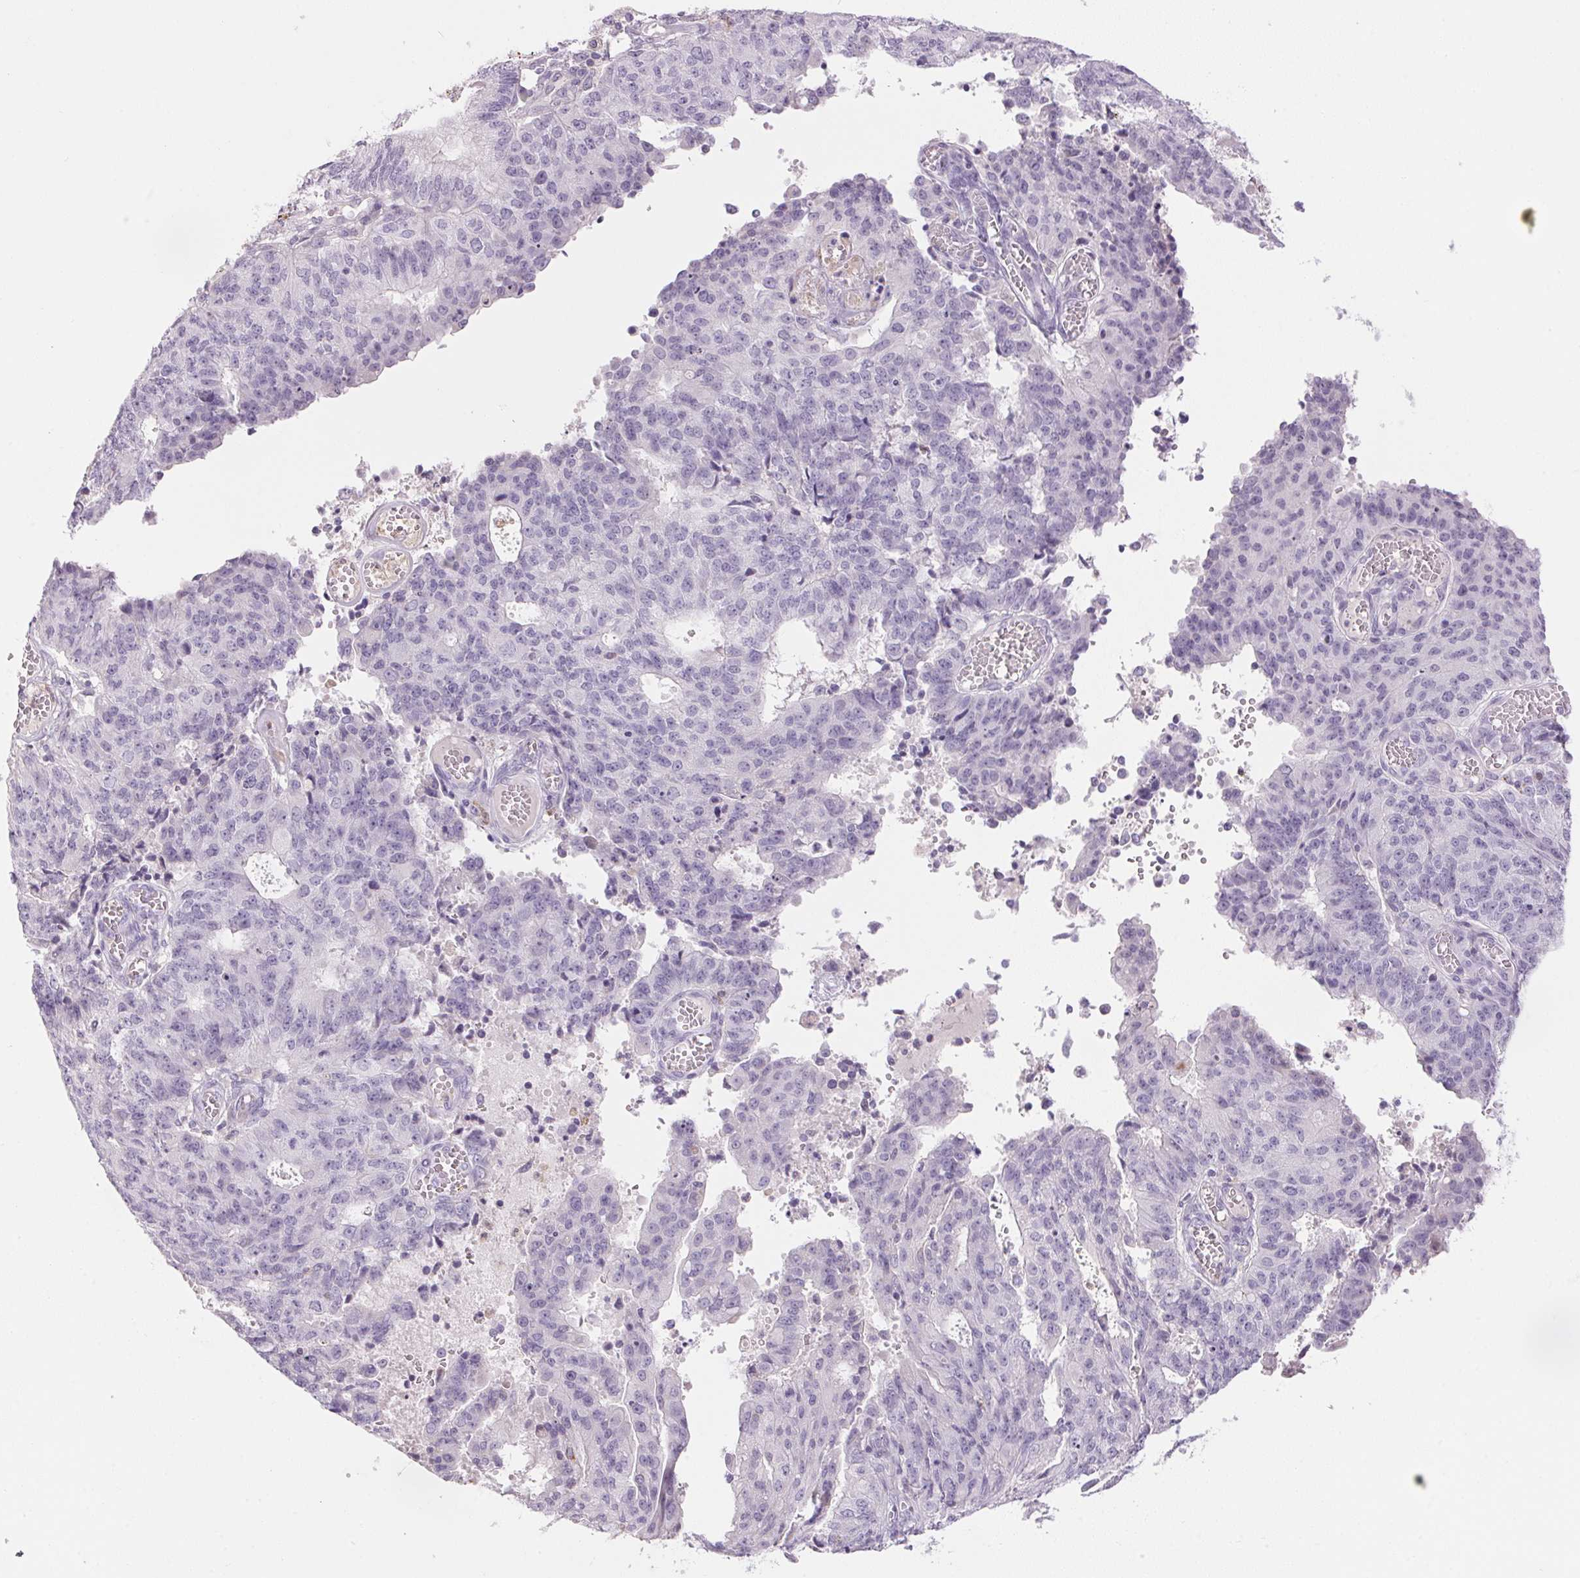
{"staining": {"intensity": "negative", "quantity": "none", "location": "none"}, "tissue": "endometrial cancer", "cell_type": "Tumor cells", "image_type": "cancer", "snomed": [{"axis": "morphology", "description": "Adenocarcinoma, NOS"}, {"axis": "topography", "description": "Endometrium"}], "caption": "Tumor cells are negative for brown protein staining in adenocarcinoma (endometrial).", "gene": "ECPAS", "patient": {"sex": "female", "age": 82}}